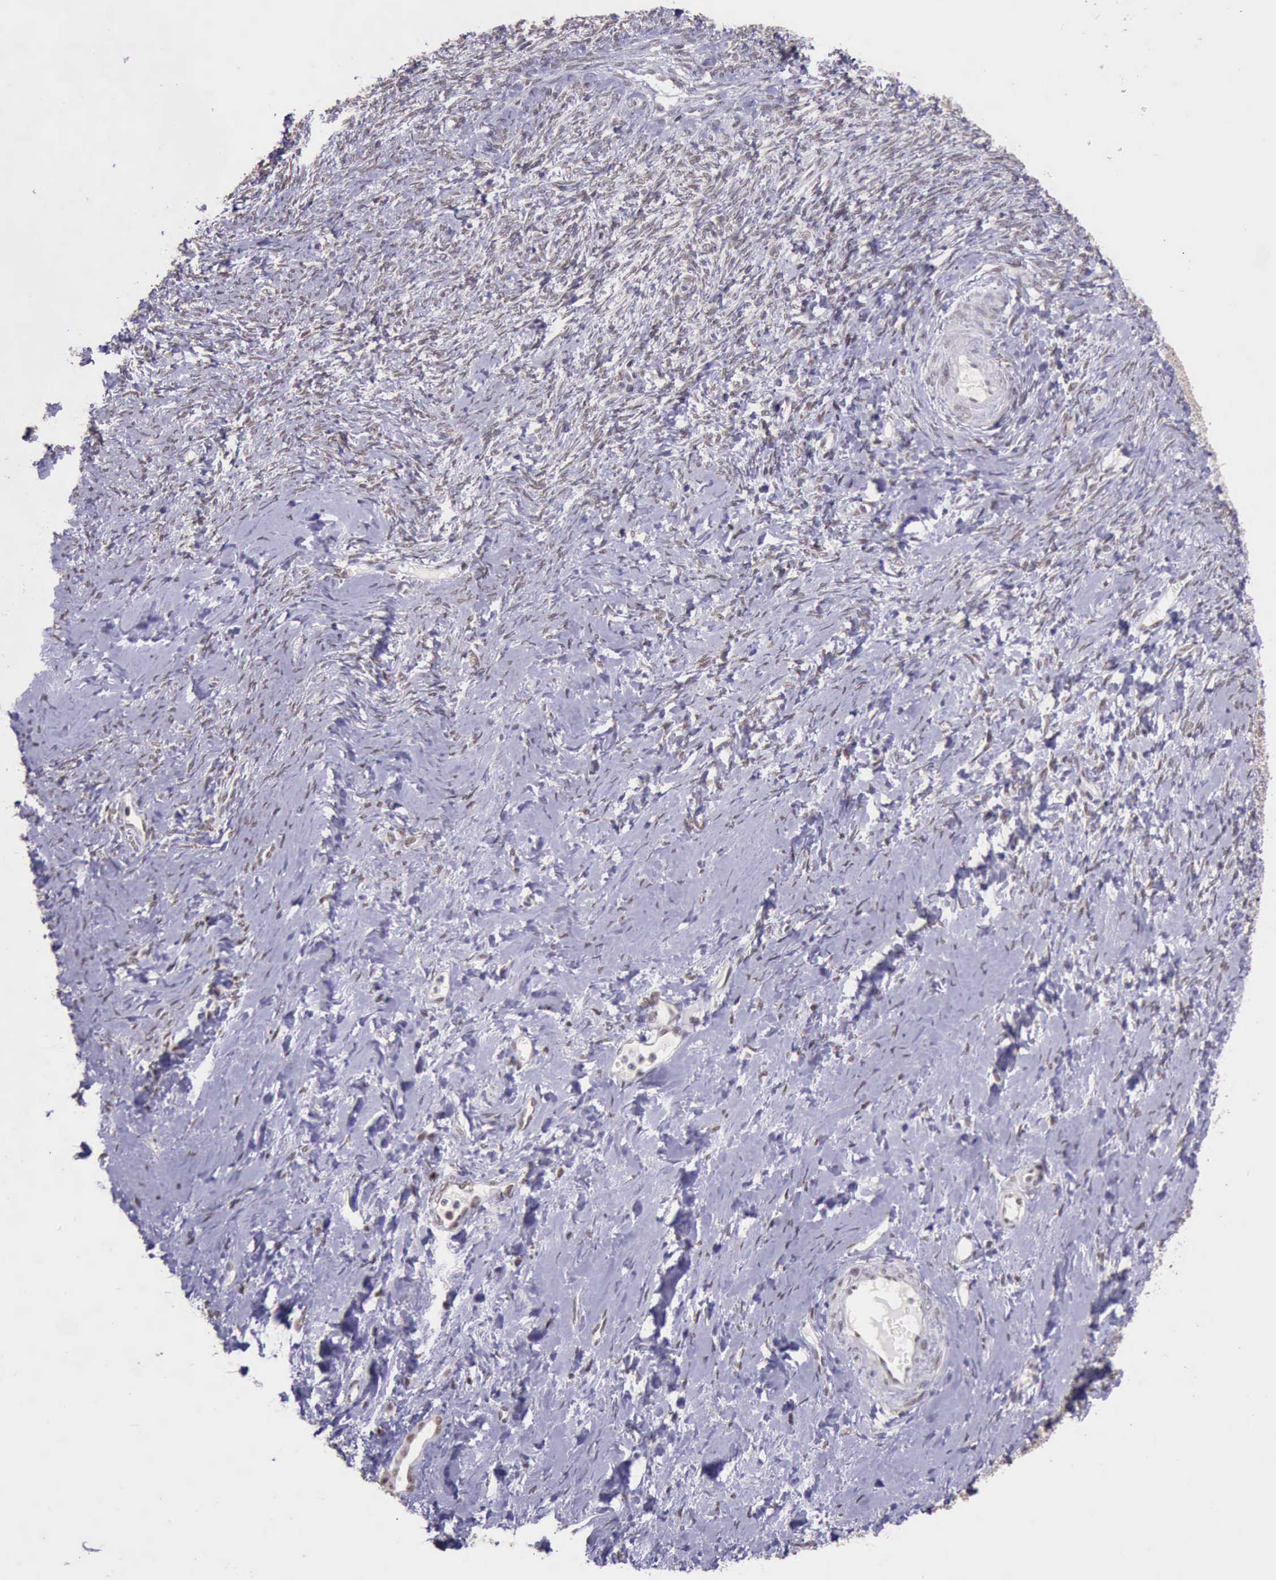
{"staining": {"intensity": "weak", "quantity": ">75%", "location": "nuclear"}, "tissue": "ovarian cancer", "cell_type": "Tumor cells", "image_type": "cancer", "snomed": [{"axis": "morphology", "description": "Normal tissue, NOS"}, {"axis": "morphology", "description": "Cystadenocarcinoma, serous, NOS"}, {"axis": "topography", "description": "Ovary"}], "caption": "Ovarian serous cystadenocarcinoma tissue shows weak nuclear positivity in approximately >75% of tumor cells (DAB (3,3'-diaminobenzidine) = brown stain, brightfield microscopy at high magnification).", "gene": "PRPF39", "patient": {"sex": "female", "age": 62}}